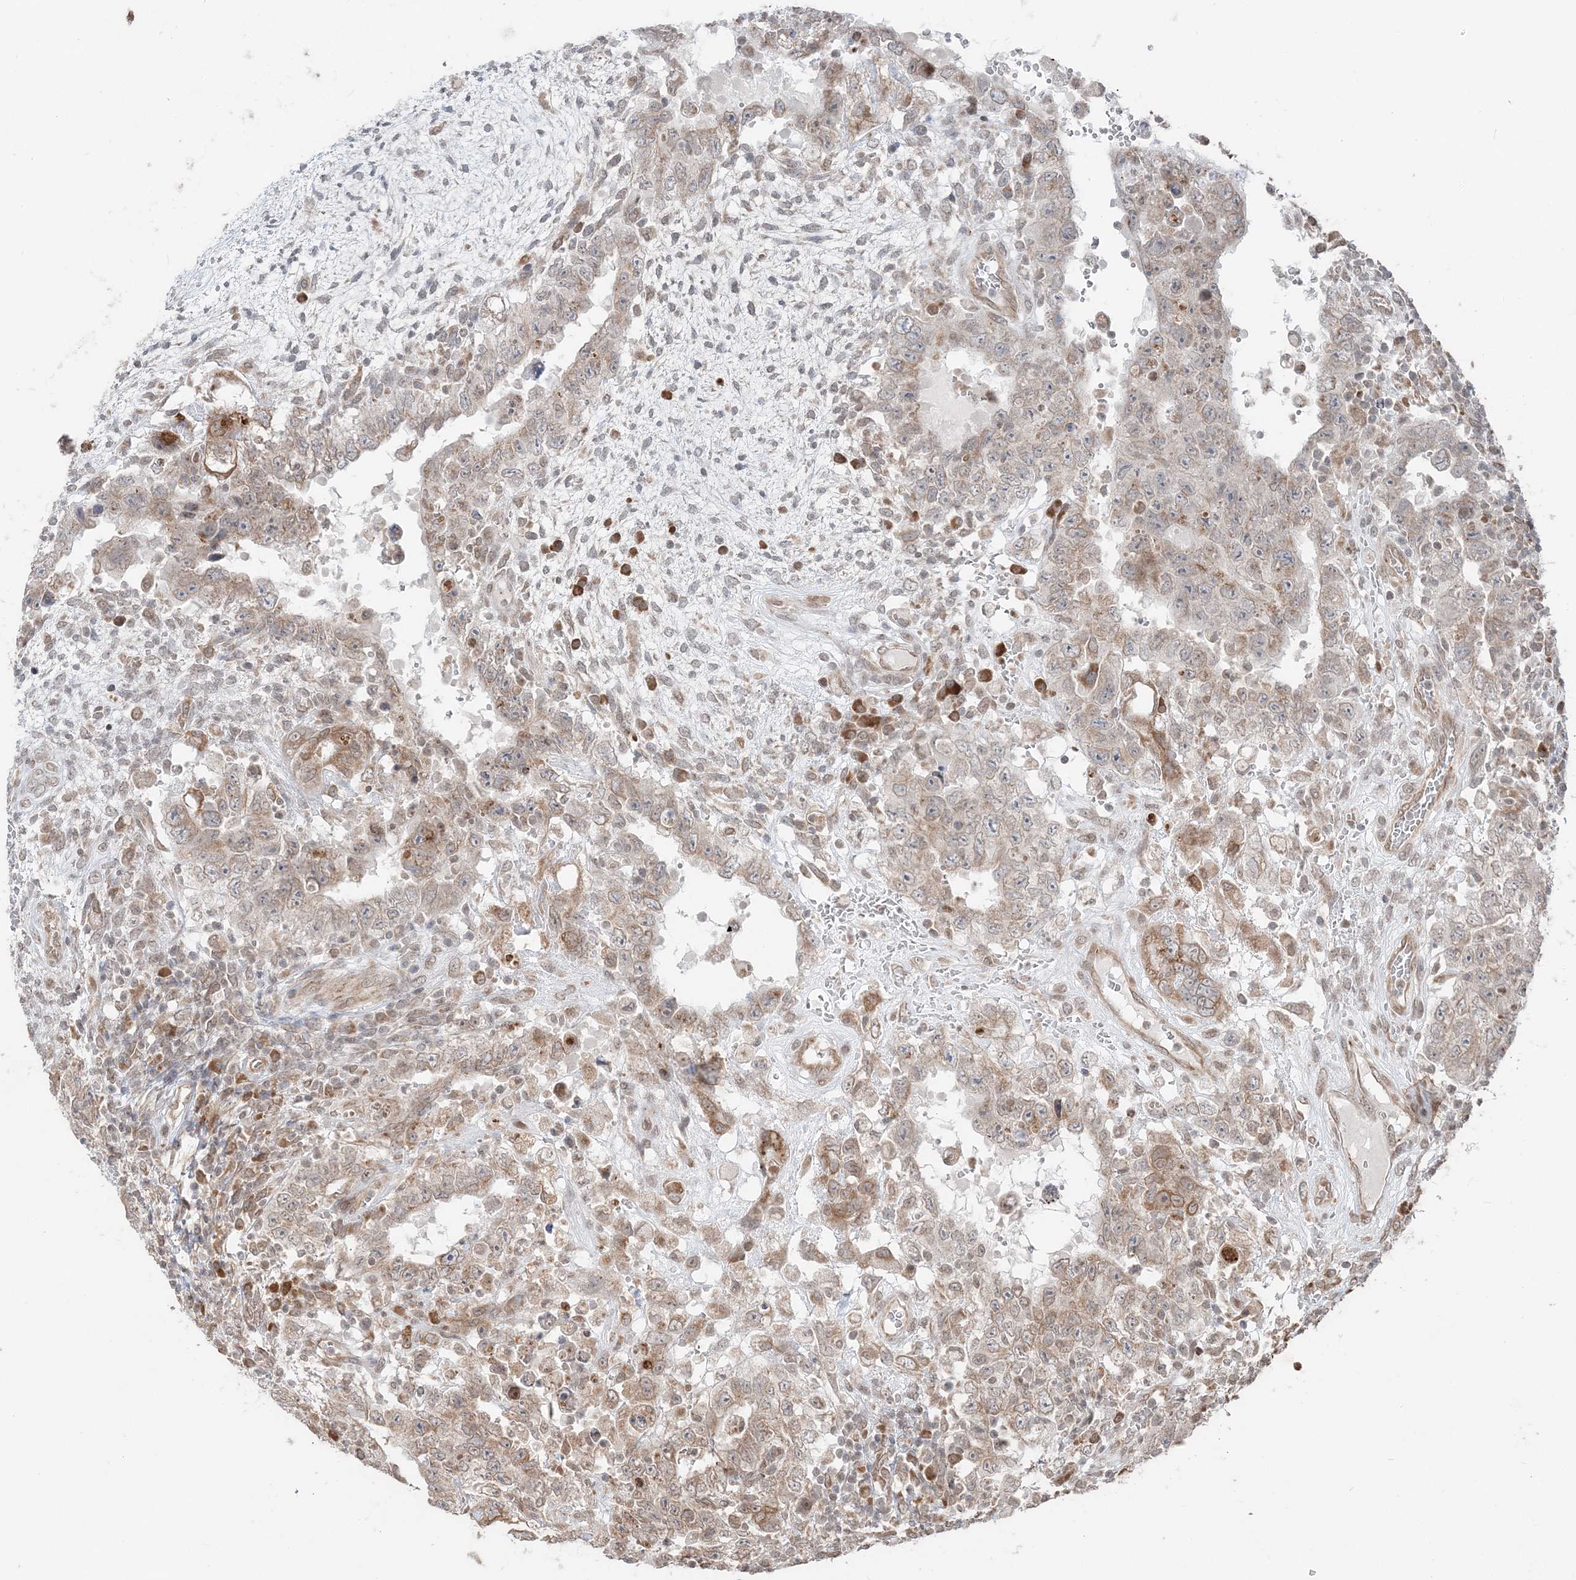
{"staining": {"intensity": "weak", "quantity": "25%-75%", "location": "cytoplasmic/membranous"}, "tissue": "testis cancer", "cell_type": "Tumor cells", "image_type": "cancer", "snomed": [{"axis": "morphology", "description": "Carcinoma, Embryonal, NOS"}, {"axis": "topography", "description": "Testis"}], "caption": "A brown stain highlights weak cytoplasmic/membranous expression of a protein in human embryonal carcinoma (testis) tumor cells.", "gene": "TMED10", "patient": {"sex": "male", "age": 26}}